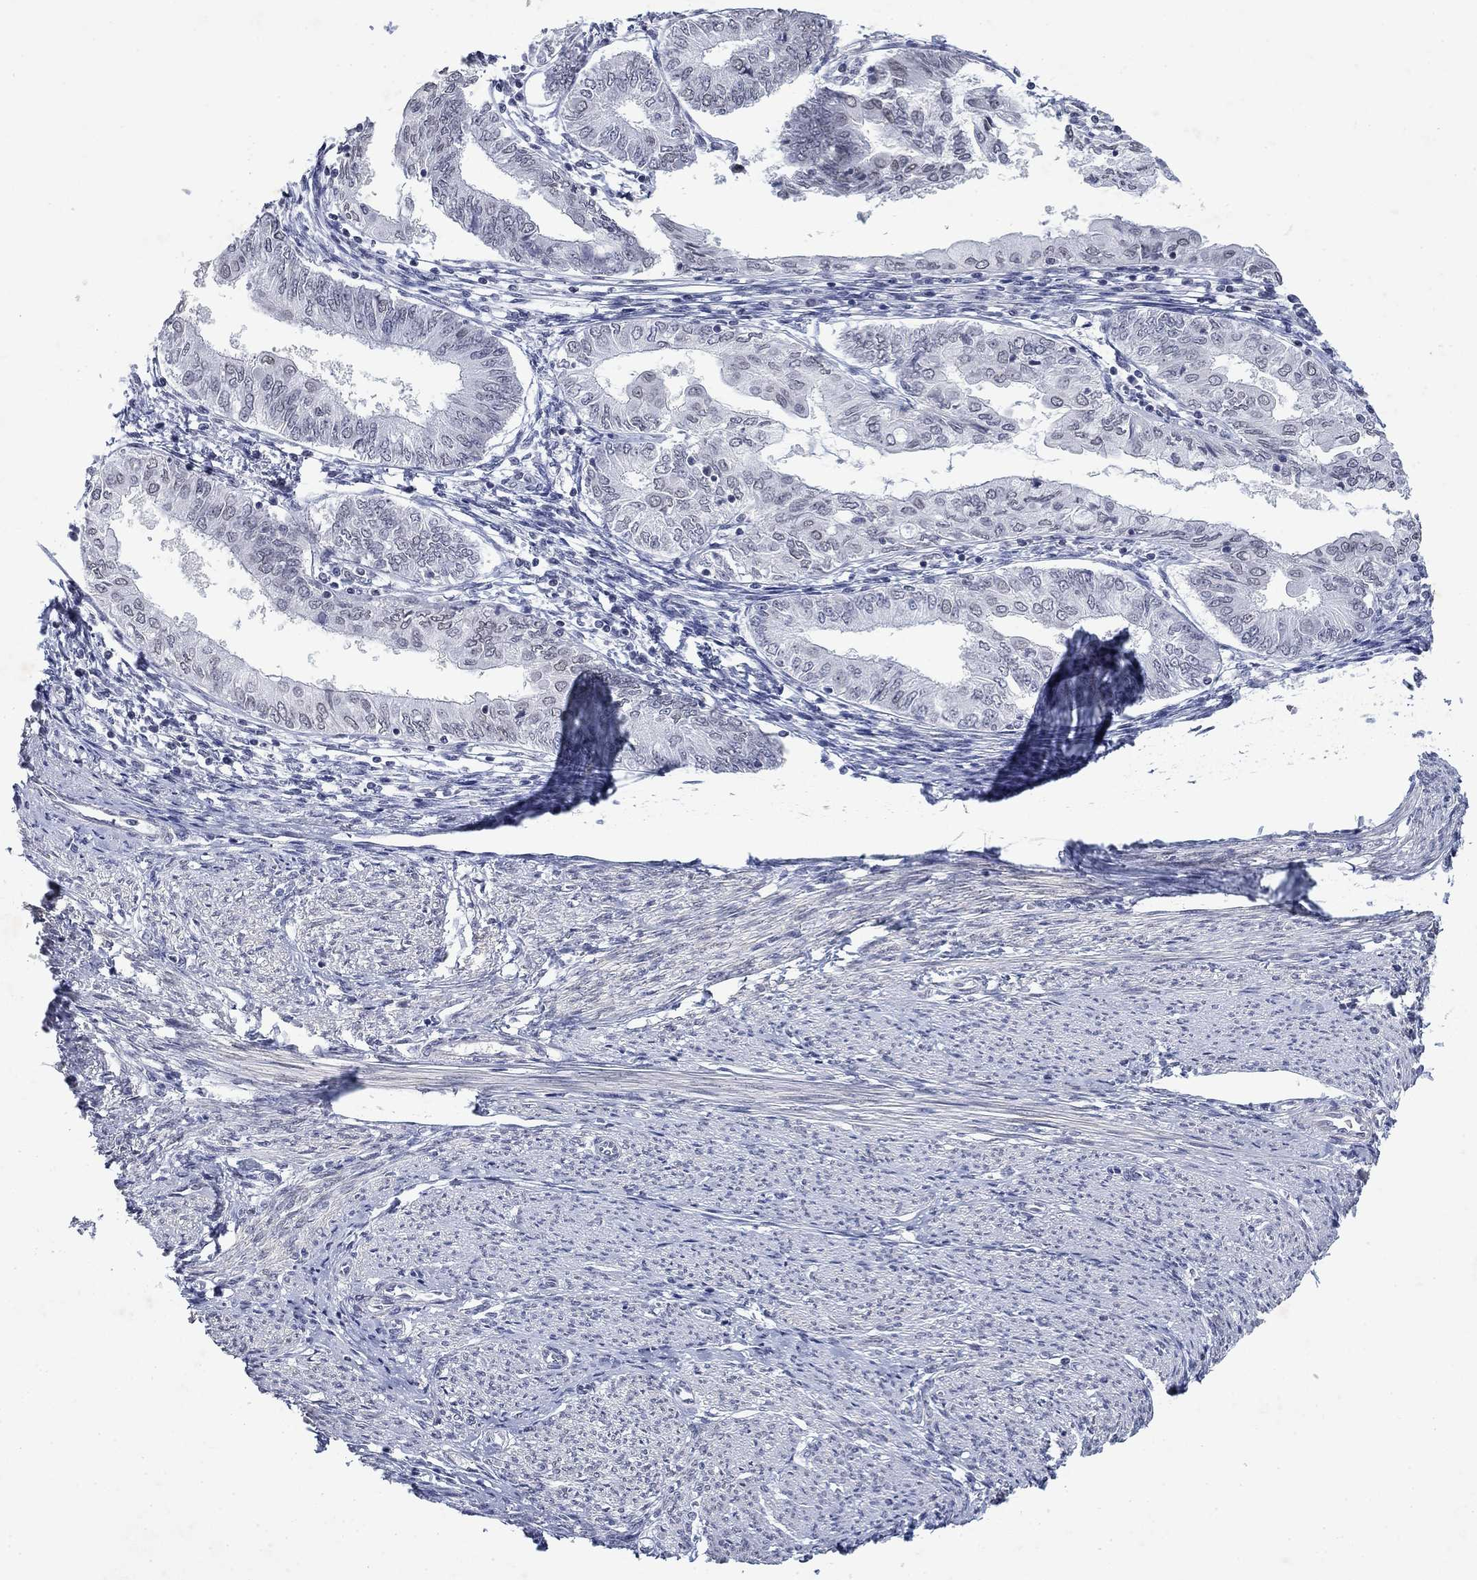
{"staining": {"intensity": "negative", "quantity": "none", "location": "none"}, "tissue": "endometrial cancer", "cell_type": "Tumor cells", "image_type": "cancer", "snomed": [{"axis": "morphology", "description": "Adenocarcinoma, NOS"}, {"axis": "topography", "description": "Endometrium"}], "caption": "Immunohistochemical staining of endometrial cancer reveals no significant positivity in tumor cells.", "gene": "TOR1AIP1", "patient": {"sex": "female", "age": 68}}